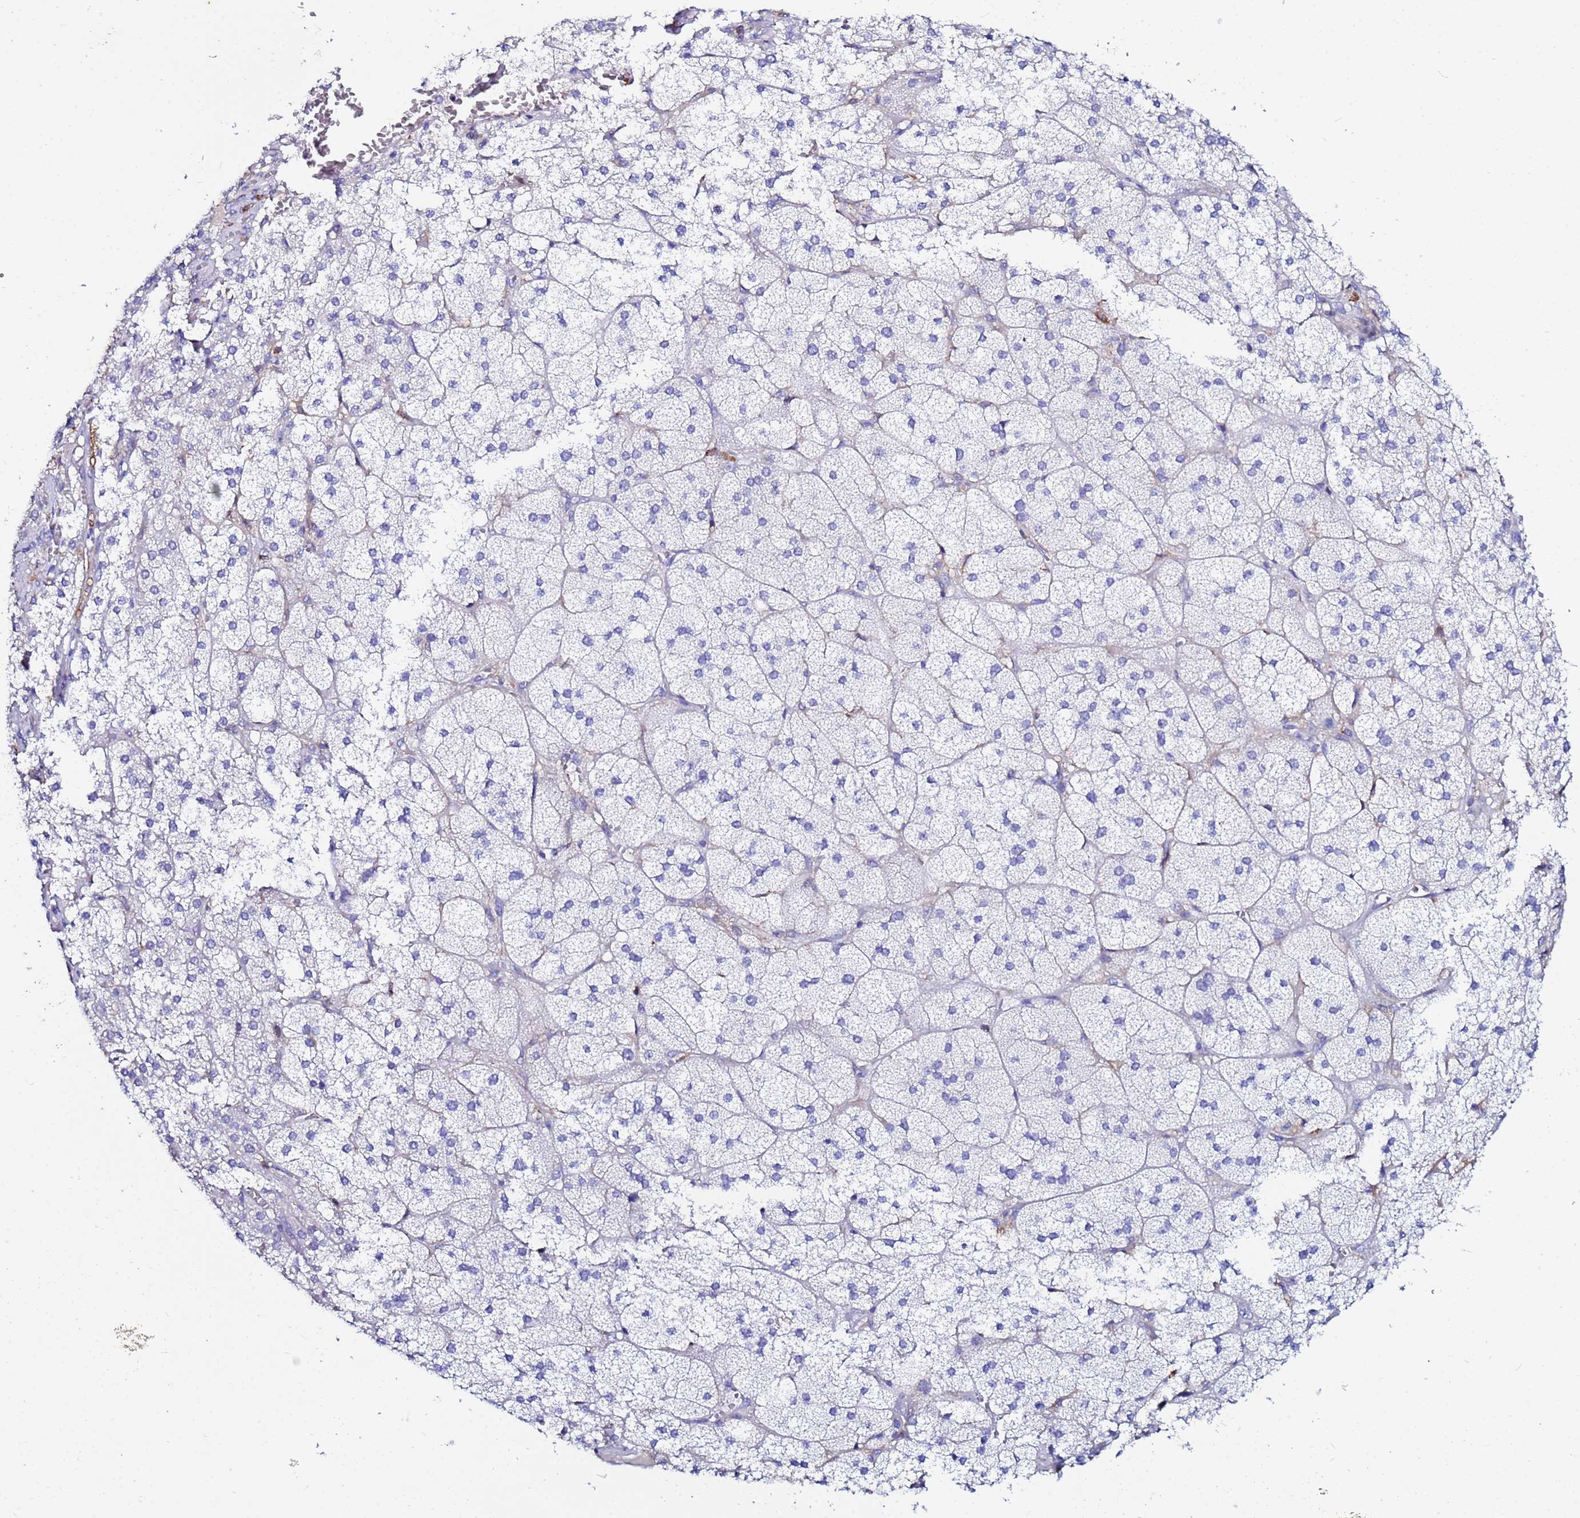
{"staining": {"intensity": "negative", "quantity": "none", "location": "none"}, "tissue": "adrenal gland", "cell_type": "Glandular cells", "image_type": "normal", "snomed": [{"axis": "morphology", "description": "Normal tissue, NOS"}, {"axis": "topography", "description": "Adrenal gland"}], "caption": "A high-resolution histopathology image shows IHC staining of benign adrenal gland, which shows no significant staining in glandular cells.", "gene": "BASP1", "patient": {"sex": "female", "age": 61}}